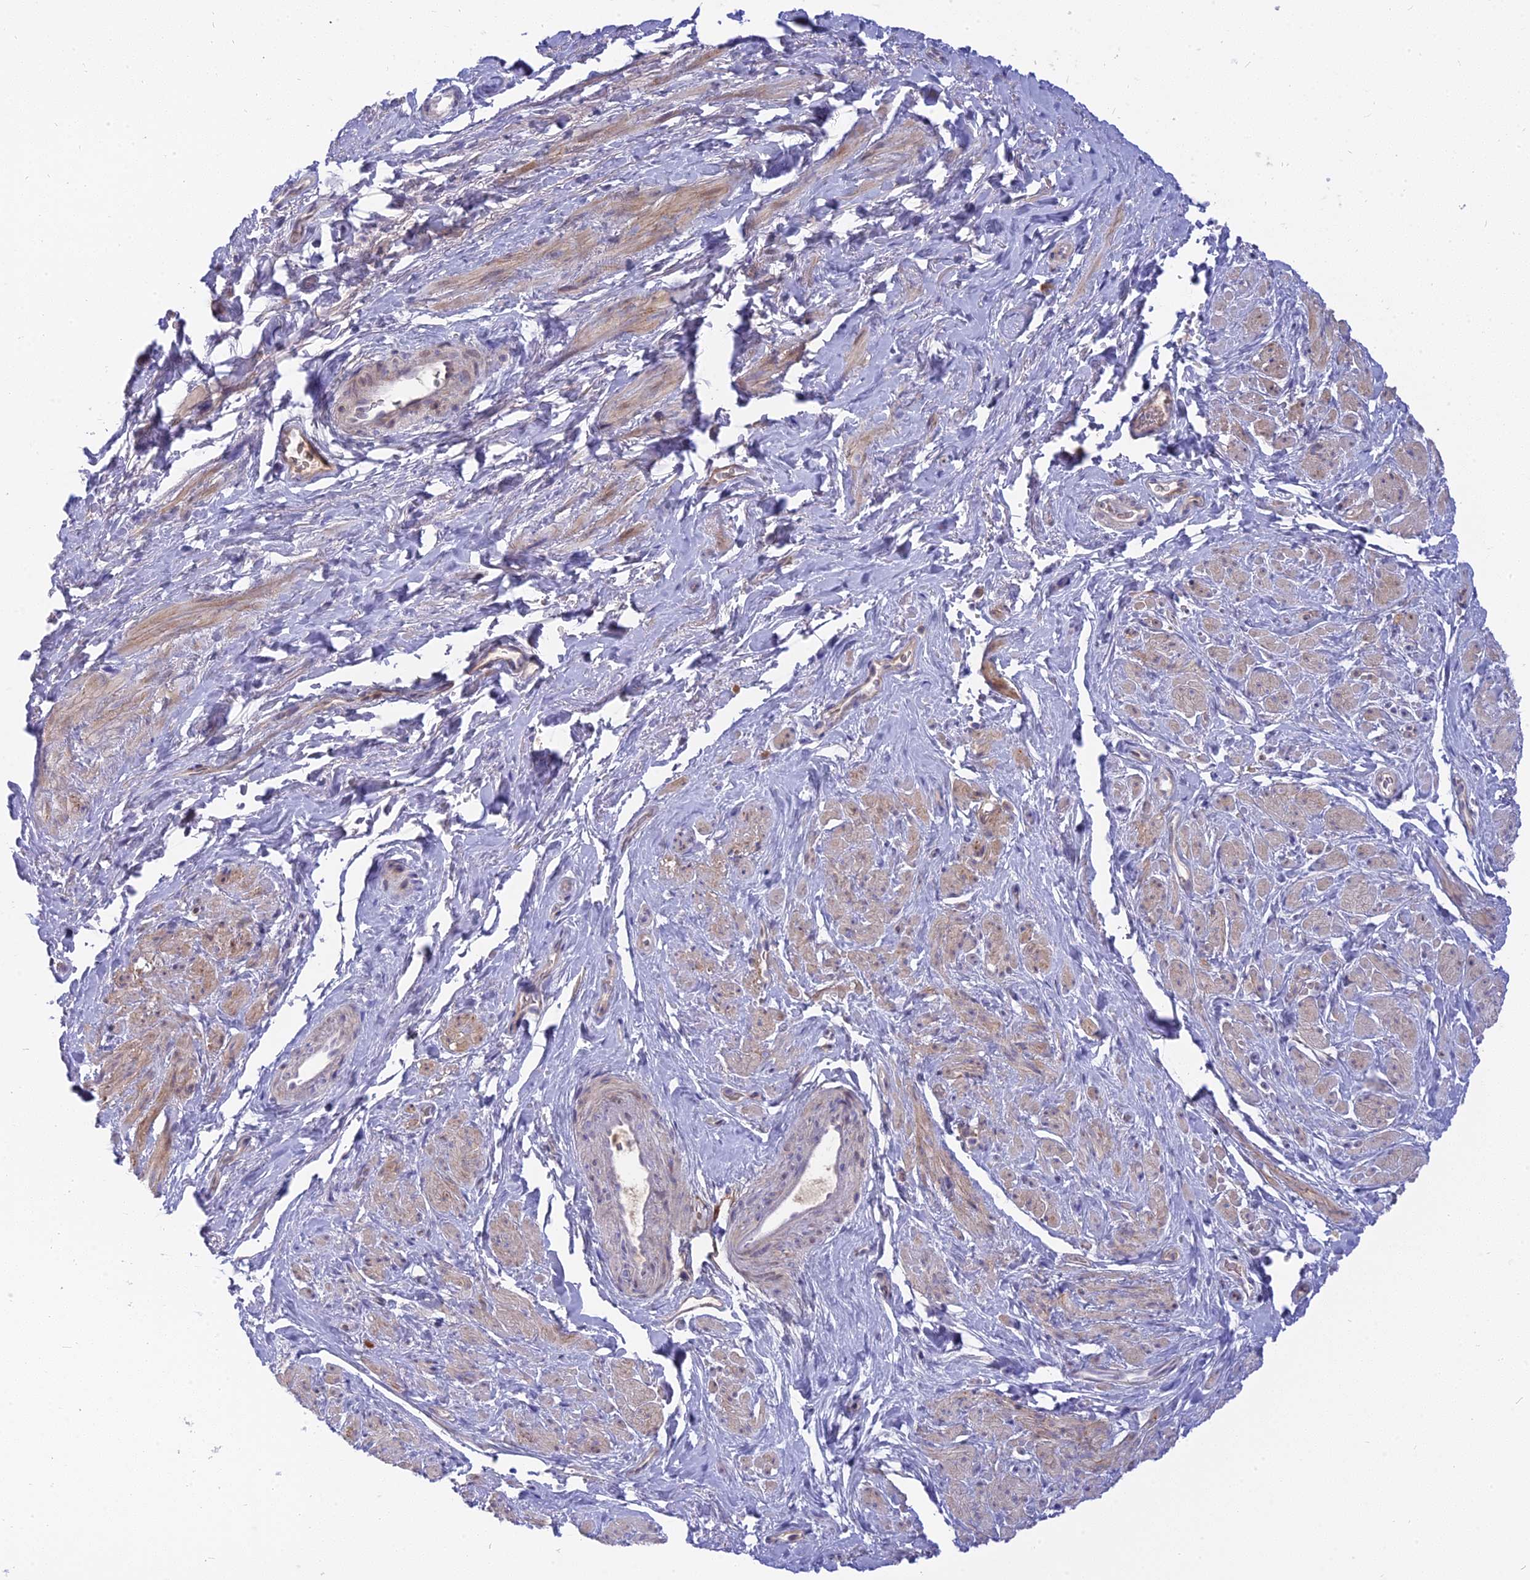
{"staining": {"intensity": "weak", "quantity": "25%-75%", "location": "cytoplasmic/membranous"}, "tissue": "smooth muscle", "cell_type": "Smooth muscle cells", "image_type": "normal", "snomed": [{"axis": "morphology", "description": "Normal tissue, NOS"}, {"axis": "topography", "description": "Smooth muscle"}, {"axis": "topography", "description": "Peripheral nerve tissue"}], "caption": "IHC photomicrograph of unremarkable smooth muscle stained for a protein (brown), which displays low levels of weak cytoplasmic/membranous positivity in about 25%-75% of smooth muscle cells.", "gene": "MBD3L1", "patient": {"sex": "male", "age": 69}}